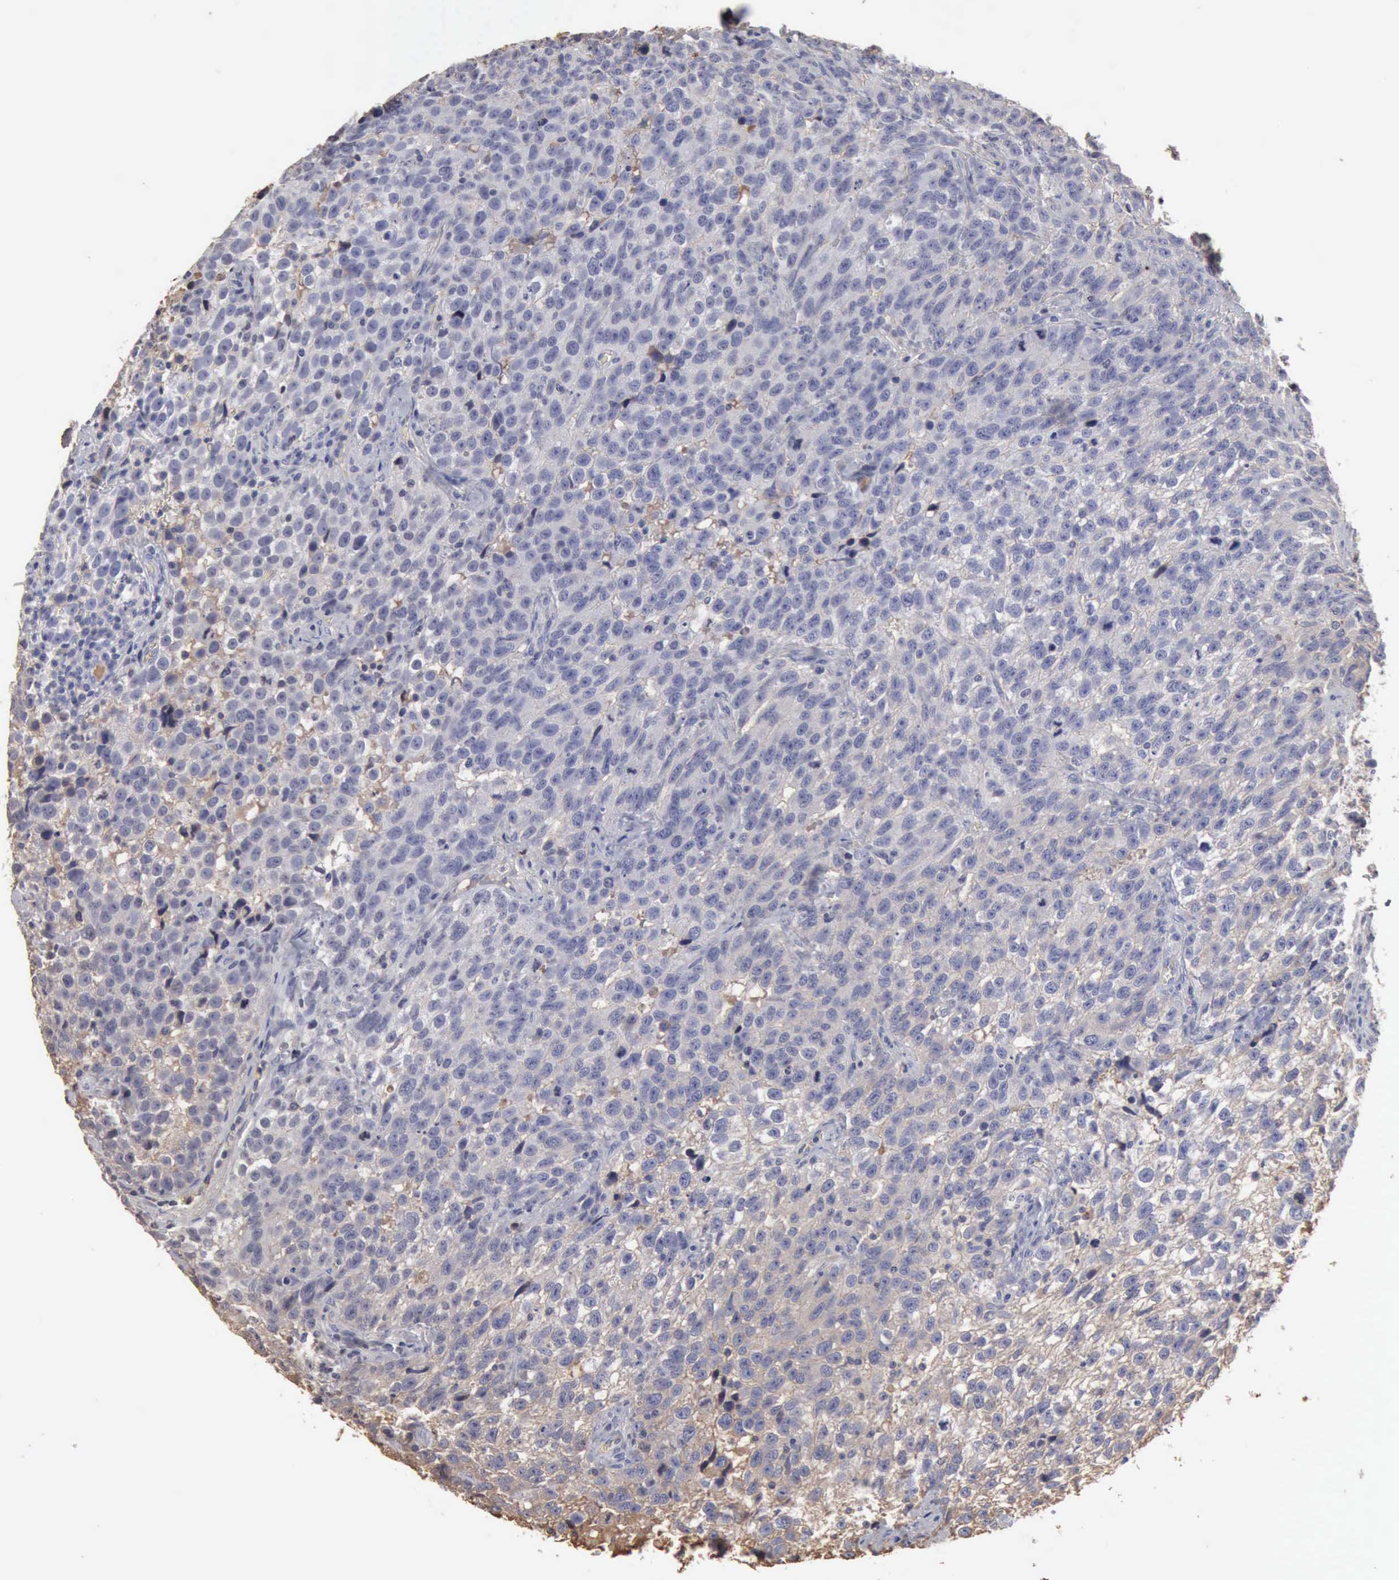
{"staining": {"intensity": "negative", "quantity": "none", "location": "none"}, "tissue": "testis cancer", "cell_type": "Tumor cells", "image_type": "cancer", "snomed": [{"axis": "morphology", "description": "Seminoma, NOS"}, {"axis": "topography", "description": "Testis"}], "caption": "Image shows no significant protein expression in tumor cells of testis cancer (seminoma).", "gene": "SERPINA1", "patient": {"sex": "male", "age": 38}}